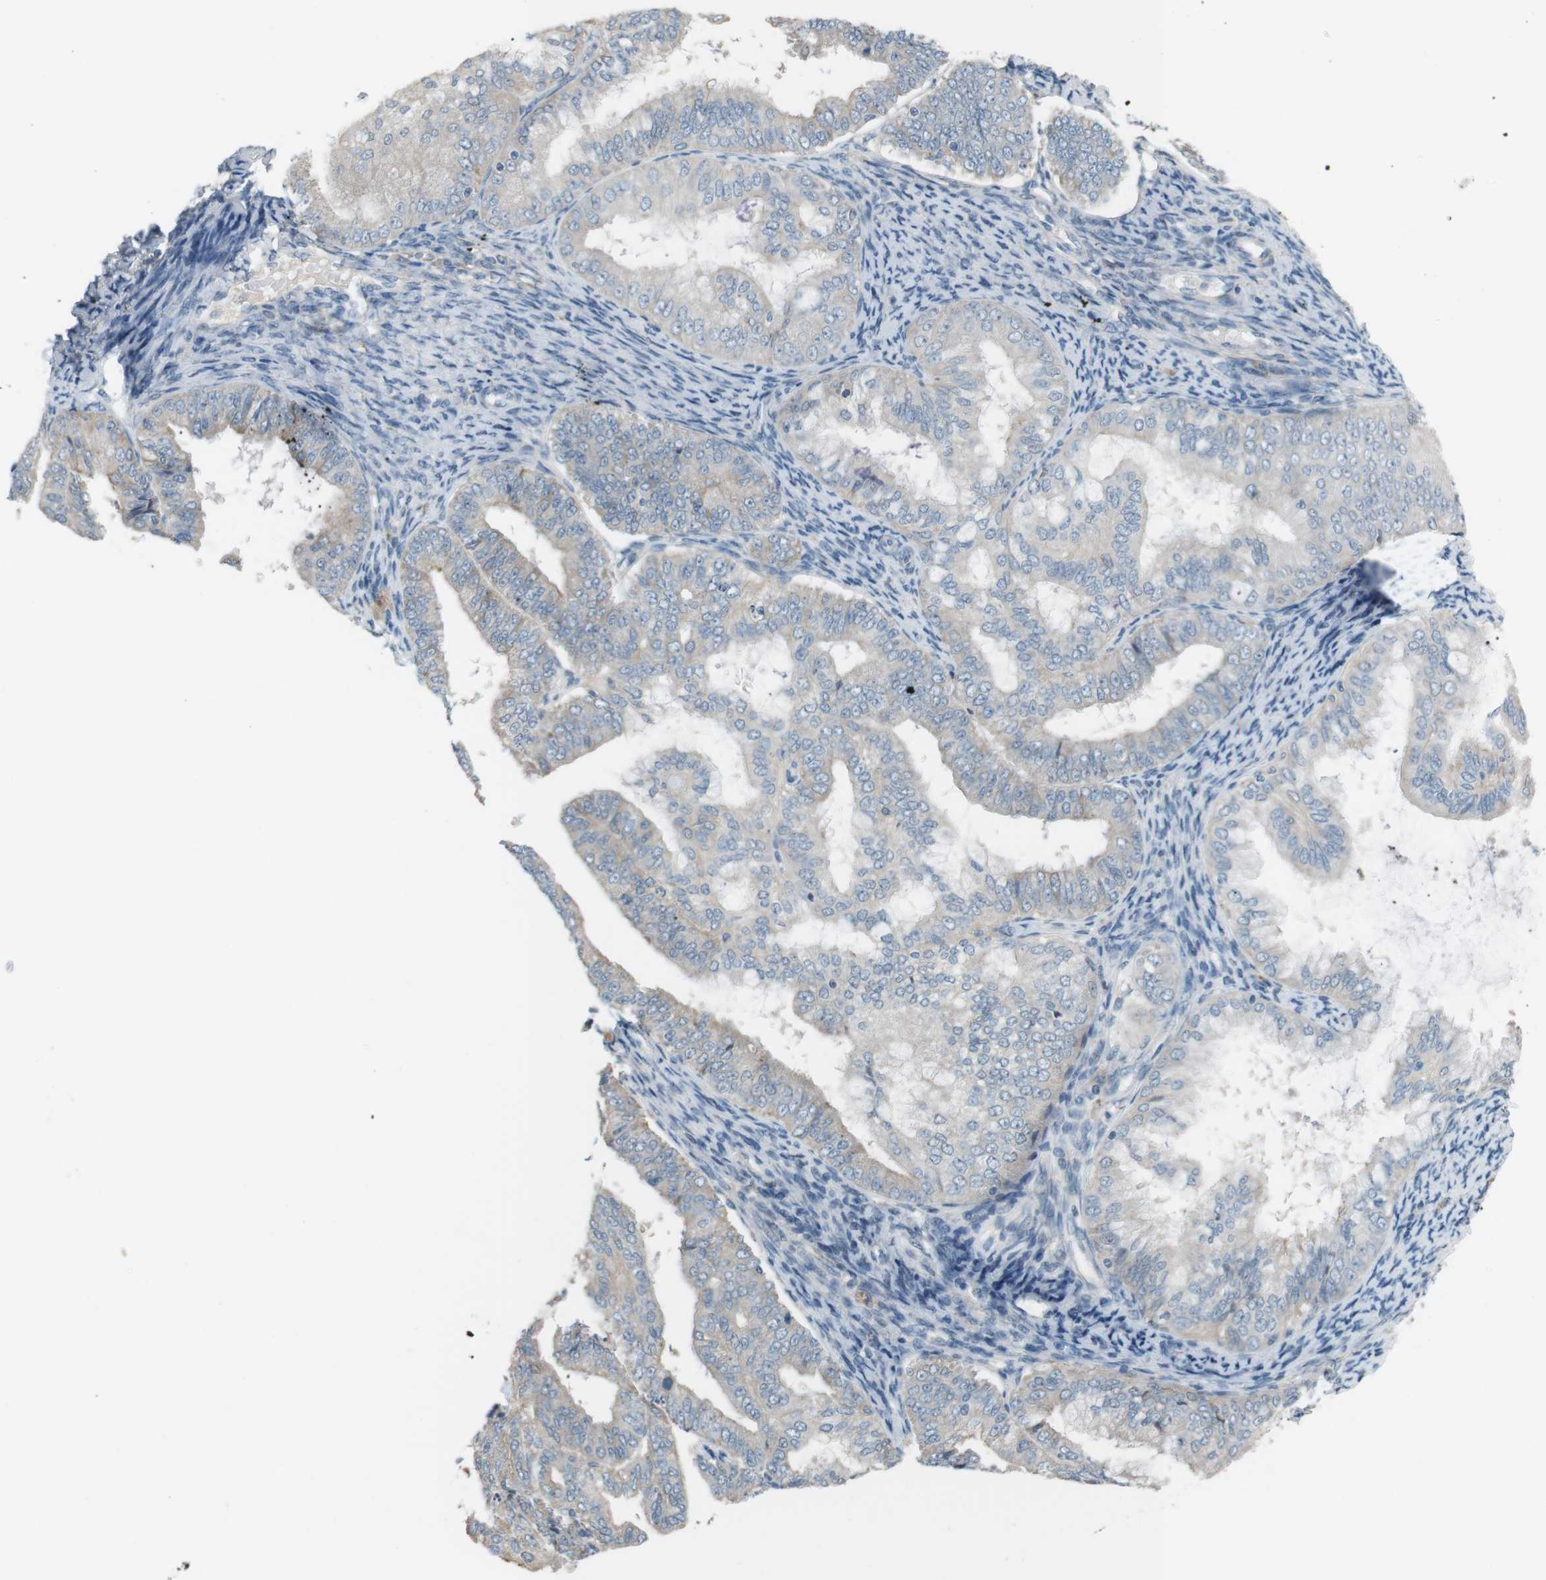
{"staining": {"intensity": "weak", "quantity": "<25%", "location": "cytoplasmic/membranous"}, "tissue": "endometrial cancer", "cell_type": "Tumor cells", "image_type": "cancer", "snomed": [{"axis": "morphology", "description": "Adenocarcinoma, NOS"}, {"axis": "topography", "description": "Endometrium"}], "caption": "Immunohistochemistry of human endometrial cancer (adenocarcinoma) demonstrates no staining in tumor cells.", "gene": "RTN3", "patient": {"sex": "female", "age": 63}}